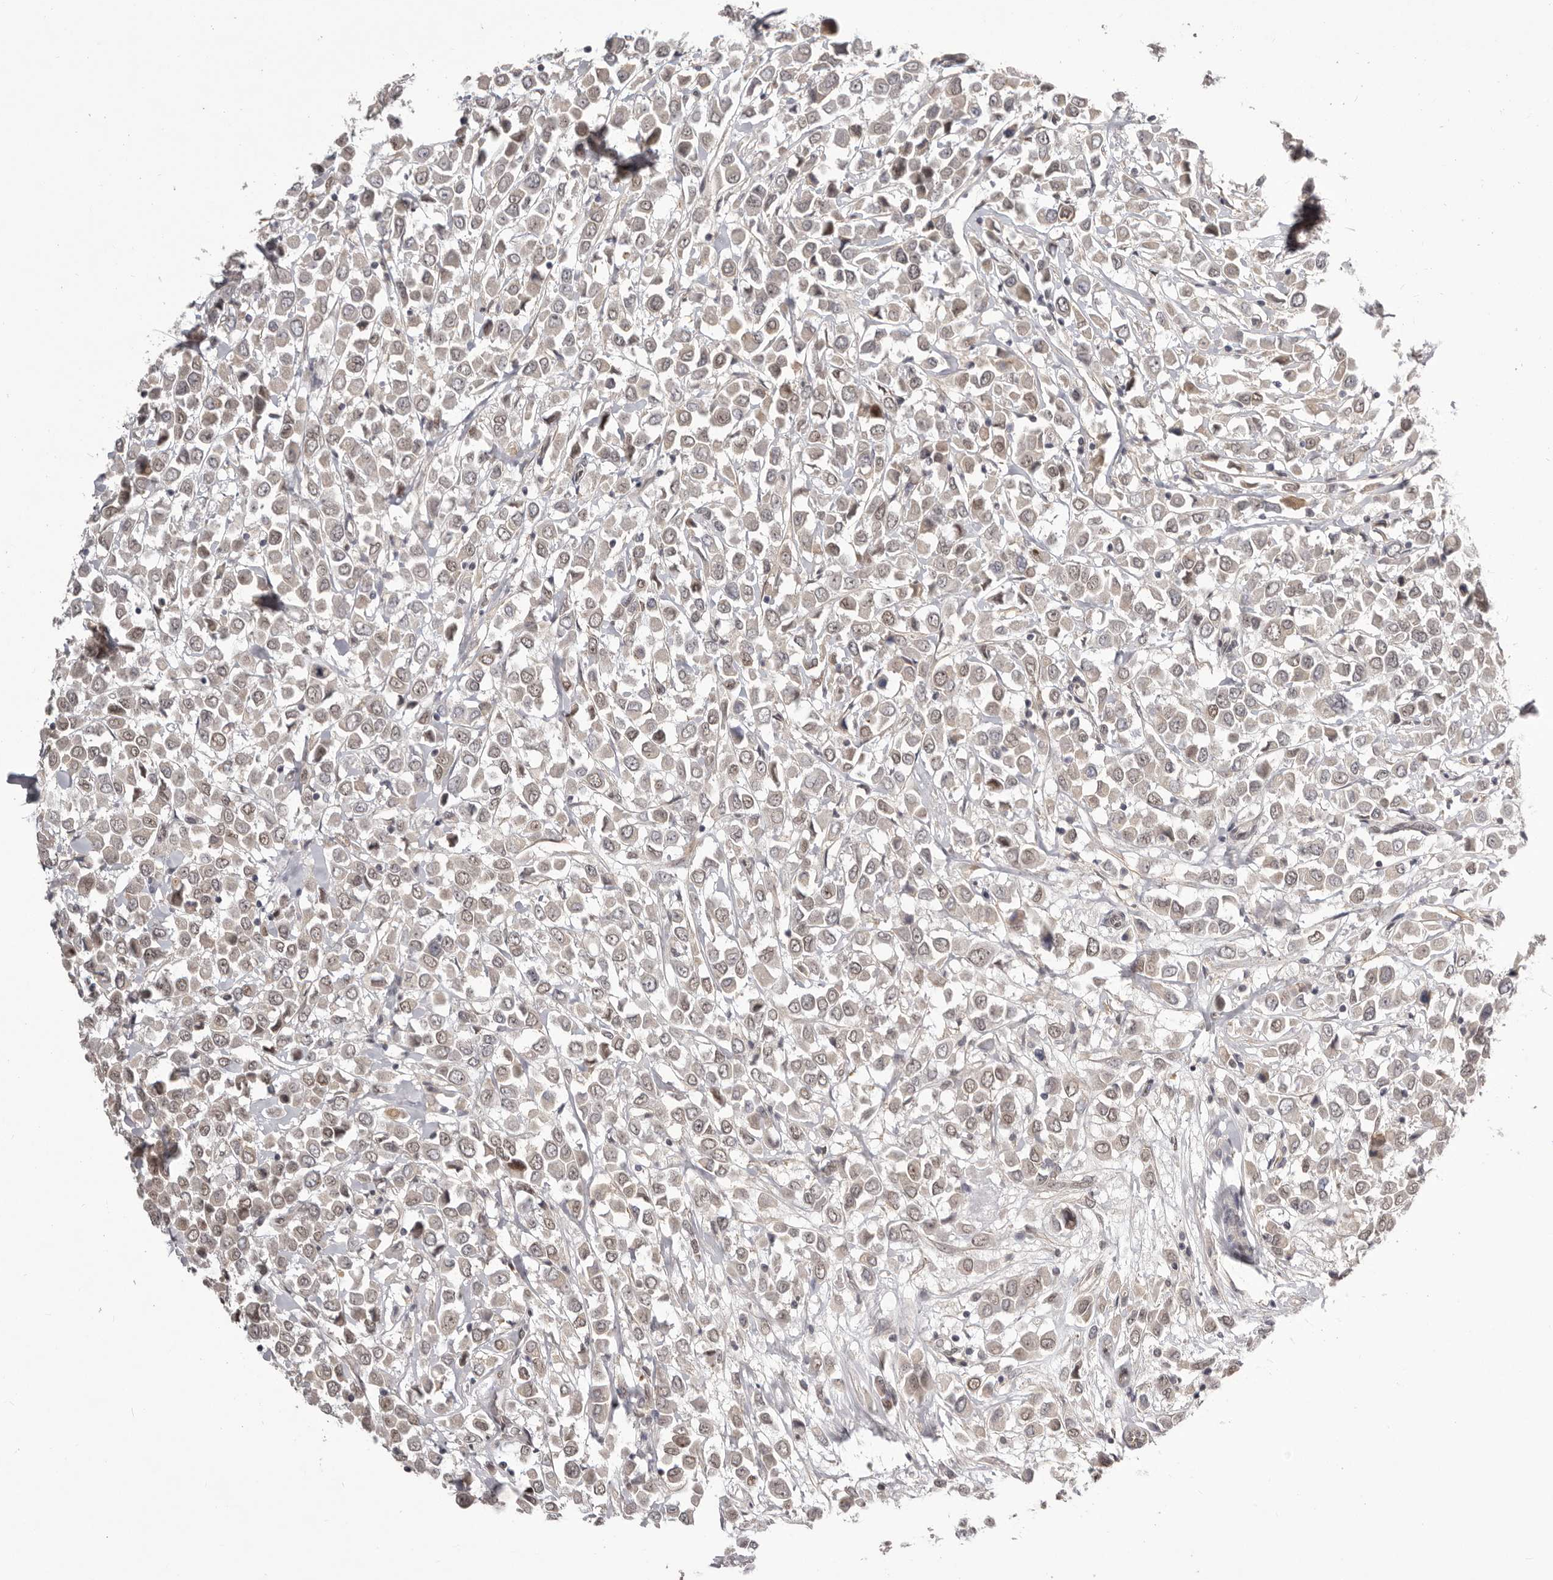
{"staining": {"intensity": "weak", "quantity": "<25%", "location": "cytoplasmic/membranous,nuclear"}, "tissue": "breast cancer", "cell_type": "Tumor cells", "image_type": "cancer", "snomed": [{"axis": "morphology", "description": "Duct carcinoma"}, {"axis": "topography", "description": "Breast"}], "caption": "An image of breast cancer (infiltrating ductal carcinoma) stained for a protein displays no brown staining in tumor cells. (Brightfield microscopy of DAB (3,3'-diaminobenzidine) immunohistochemistry at high magnification).", "gene": "RNF2", "patient": {"sex": "female", "age": 61}}